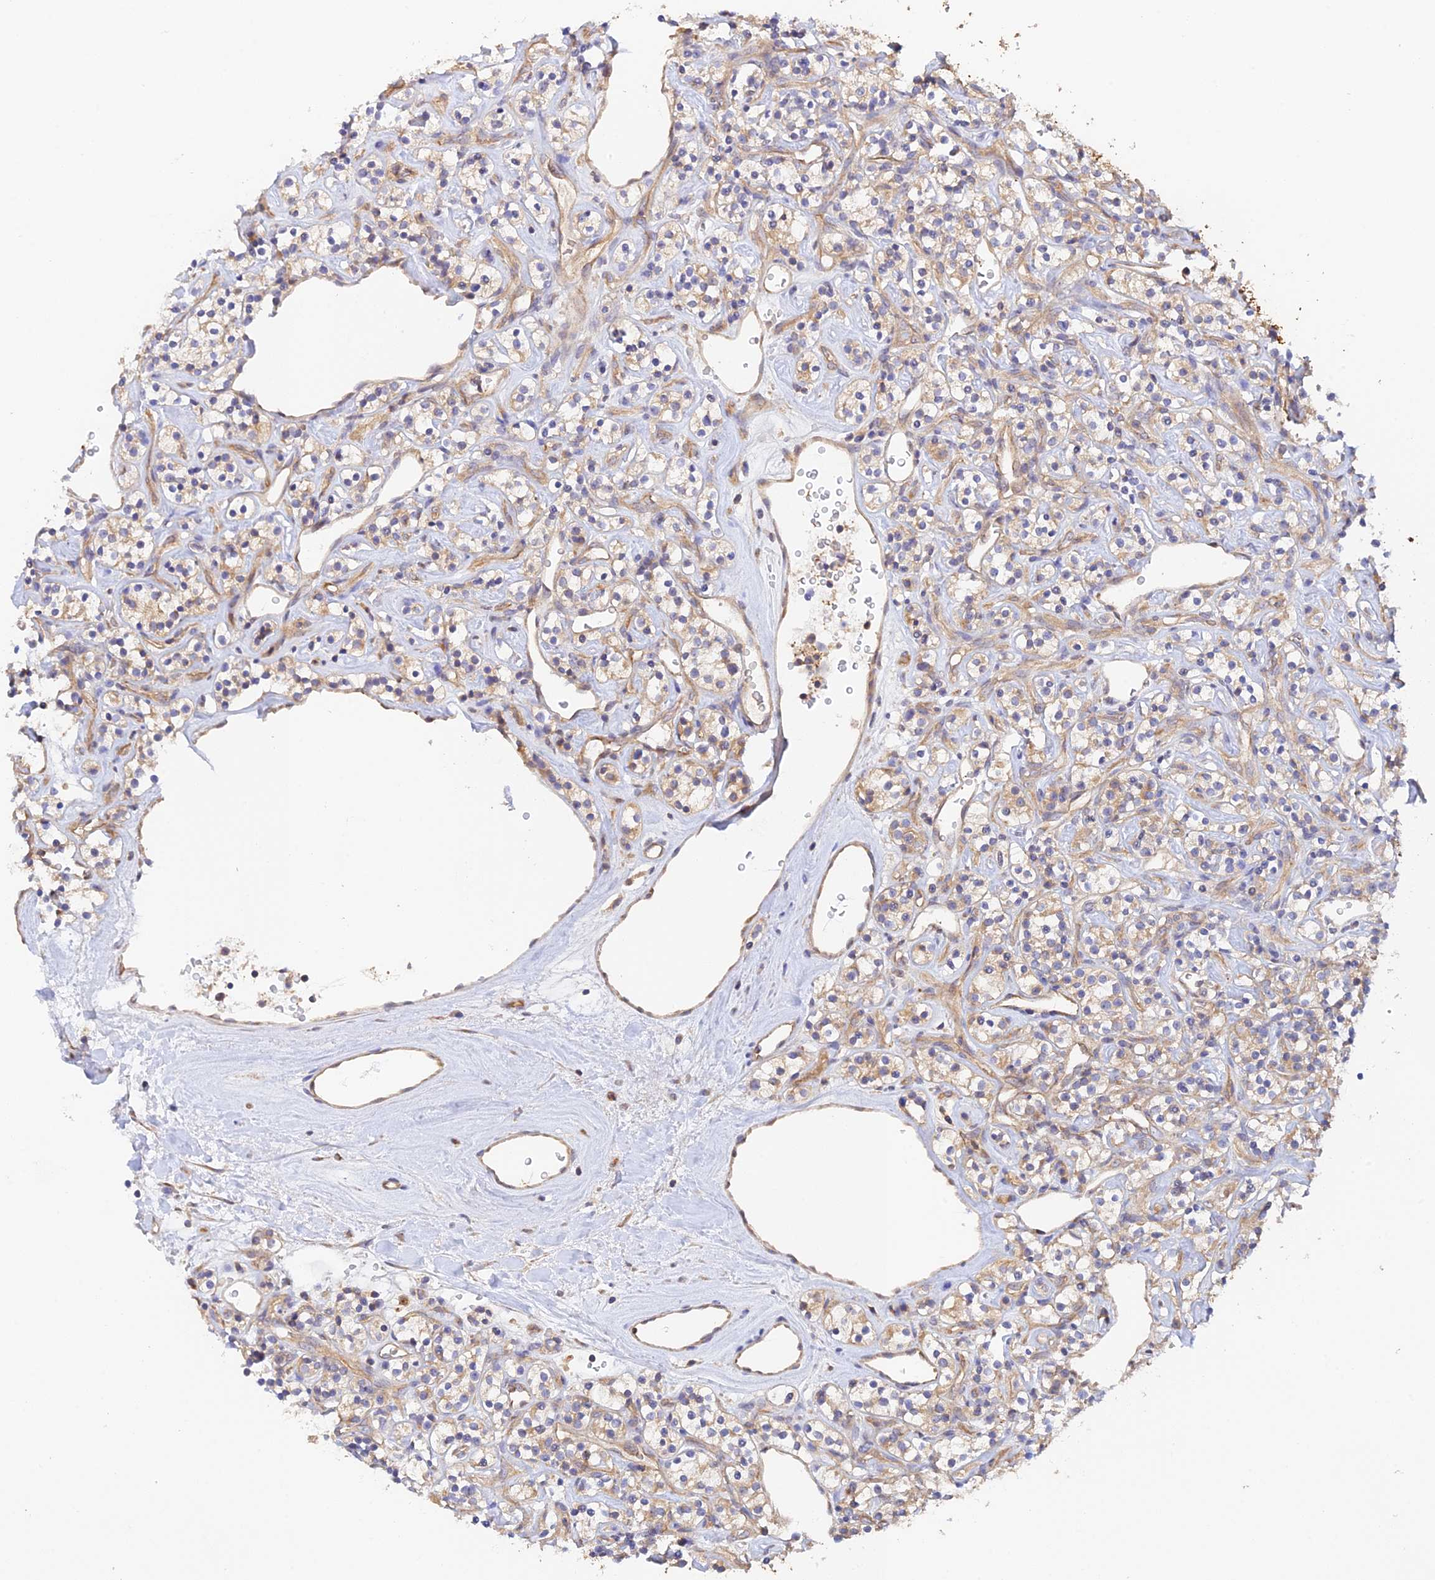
{"staining": {"intensity": "weak", "quantity": ">75%", "location": "cytoplasmic/membranous"}, "tissue": "renal cancer", "cell_type": "Tumor cells", "image_type": "cancer", "snomed": [{"axis": "morphology", "description": "Adenocarcinoma, NOS"}, {"axis": "topography", "description": "Kidney"}], "caption": "Tumor cells reveal weak cytoplasmic/membranous staining in approximately >75% of cells in renal cancer (adenocarcinoma).", "gene": "MYO9A", "patient": {"sex": "male", "age": 77}}